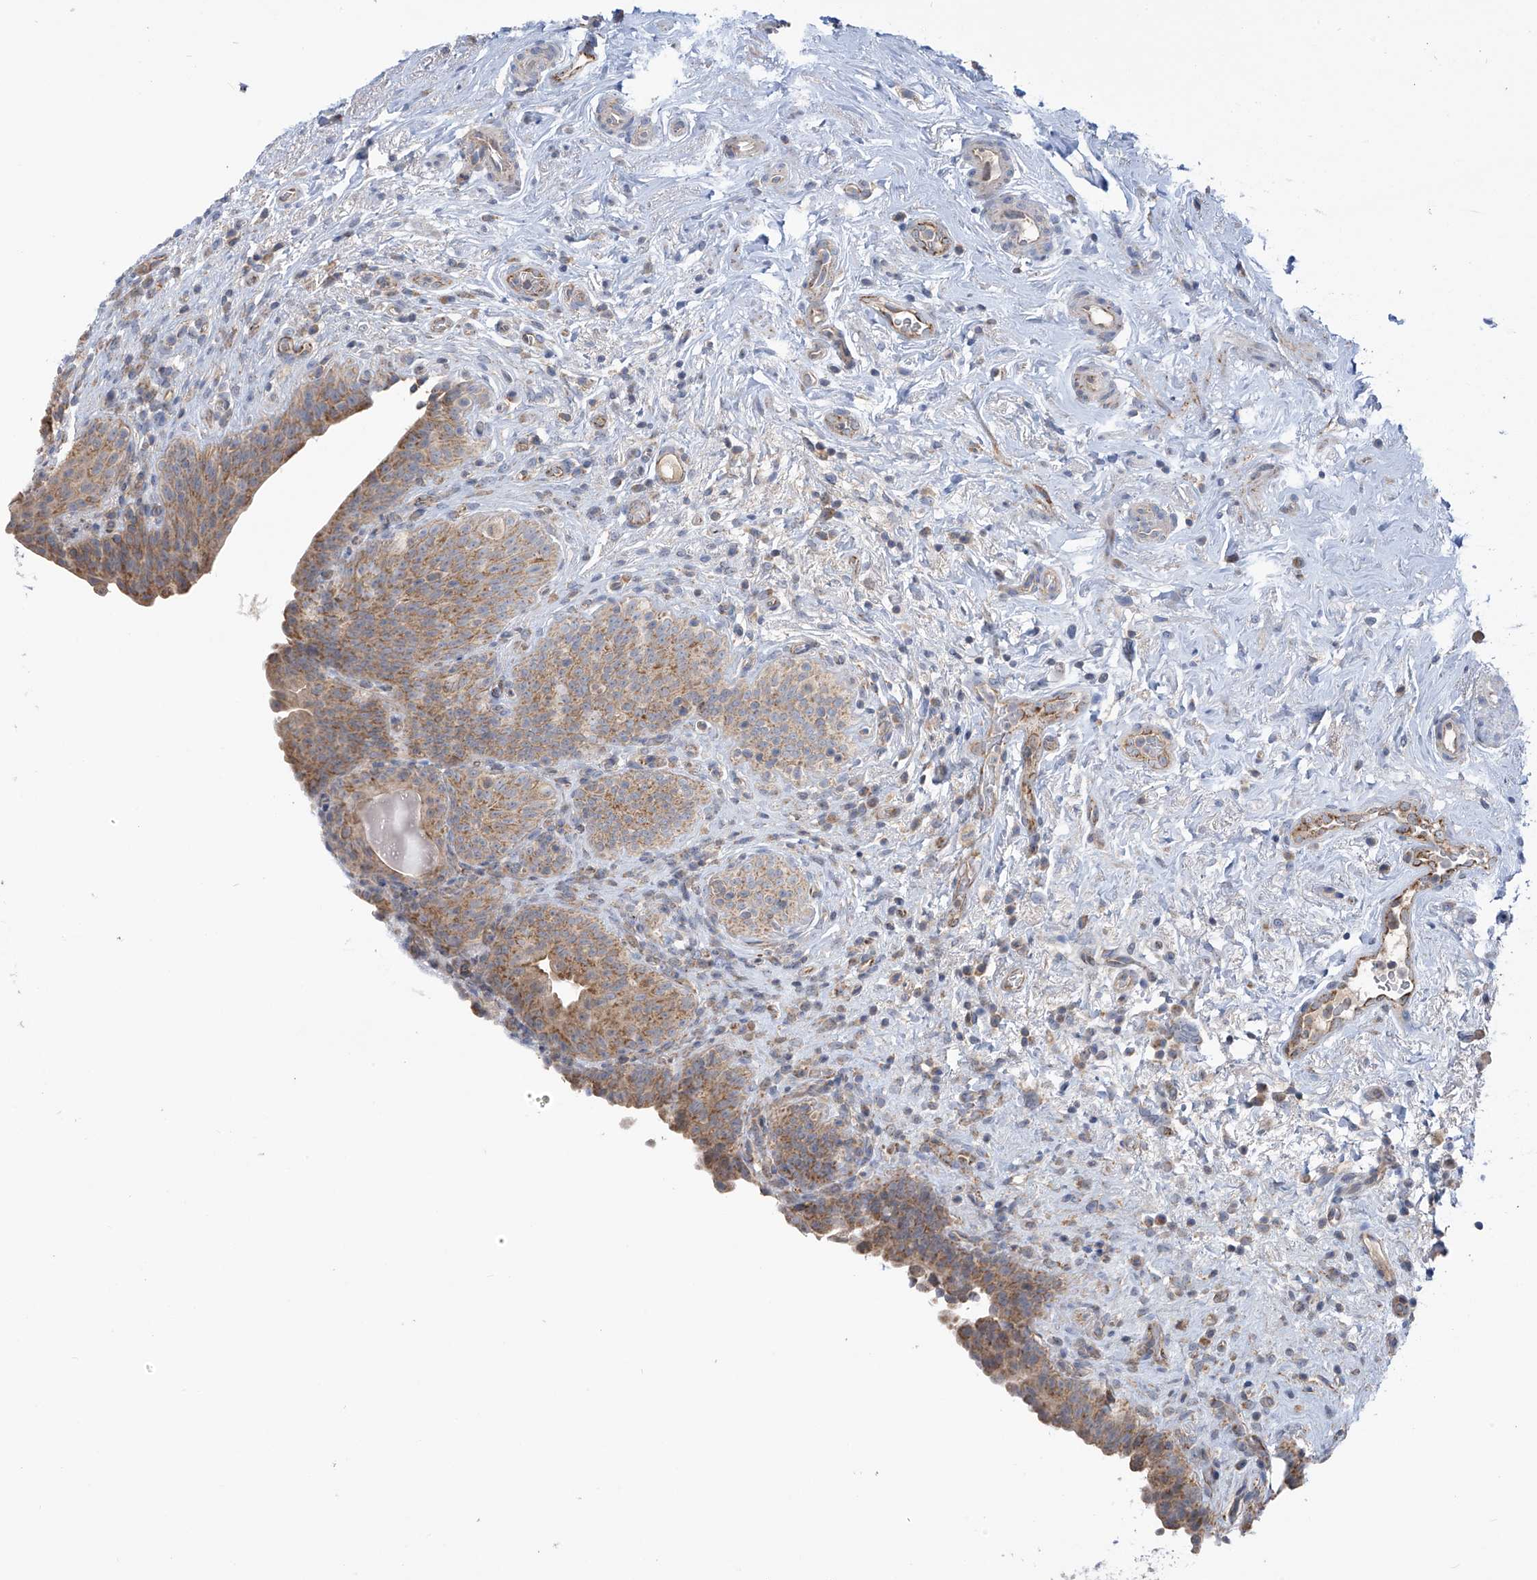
{"staining": {"intensity": "moderate", "quantity": ">75%", "location": "cytoplasmic/membranous"}, "tissue": "urinary bladder", "cell_type": "Urothelial cells", "image_type": "normal", "snomed": [{"axis": "morphology", "description": "Normal tissue, NOS"}, {"axis": "topography", "description": "Urinary bladder"}], "caption": "Immunohistochemical staining of unremarkable urinary bladder shows moderate cytoplasmic/membranous protein expression in approximately >75% of urothelial cells.", "gene": "SCGB1D2", "patient": {"sex": "male", "age": 83}}